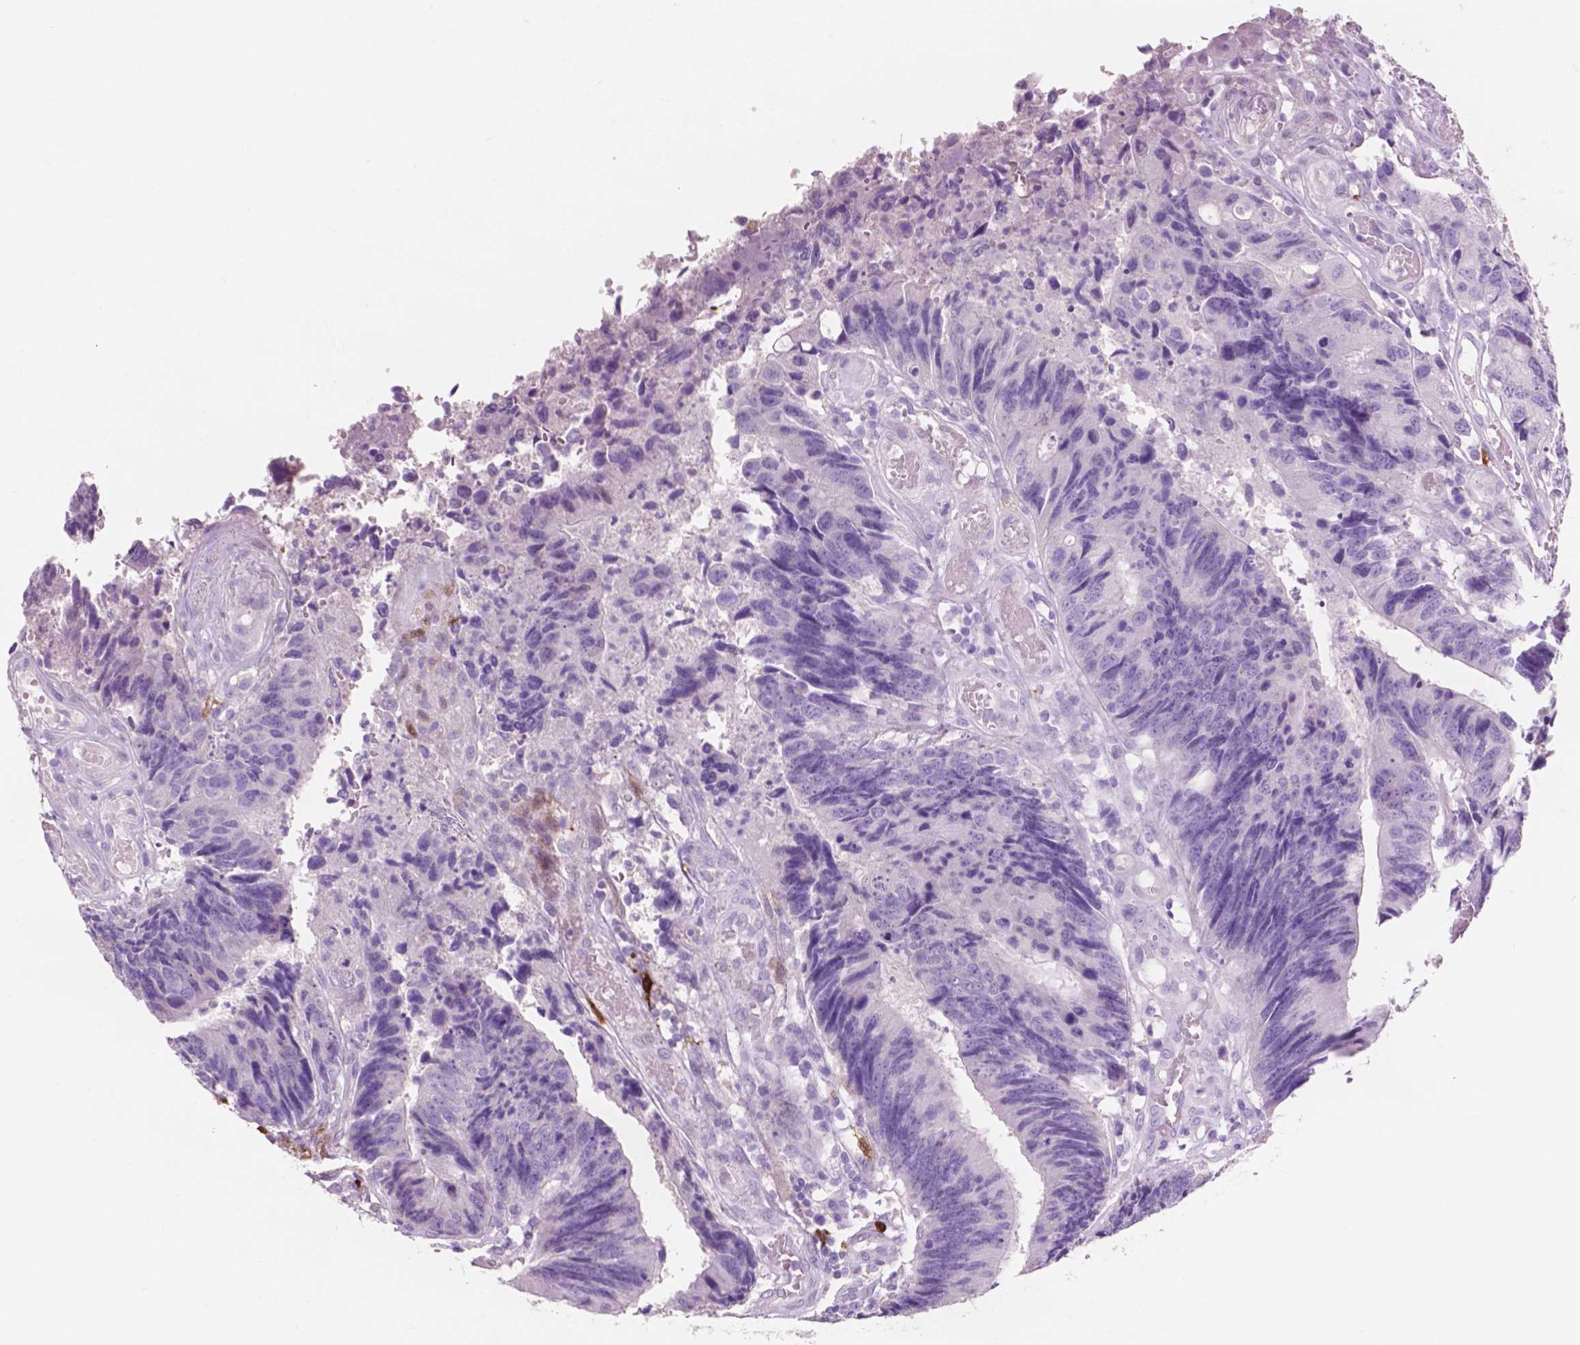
{"staining": {"intensity": "negative", "quantity": "none", "location": "none"}, "tissue": "colorectal cancer", "cell_type": "Tumor cells", "image_type": "cancer", "snomed": [{"axis": "morphology", "description": "Adenocarcinoma, NOS"}, {"axis": "topography", "description": "Colon"}], "caption": "High power microscopy histopathology image of an immunohistochemistry (IHC) micrograph of colorectal cancer, revealing no significant positivity in tumor cells.", "gene": "IDO1", "patient": {"sex": "female", "age": 67}}